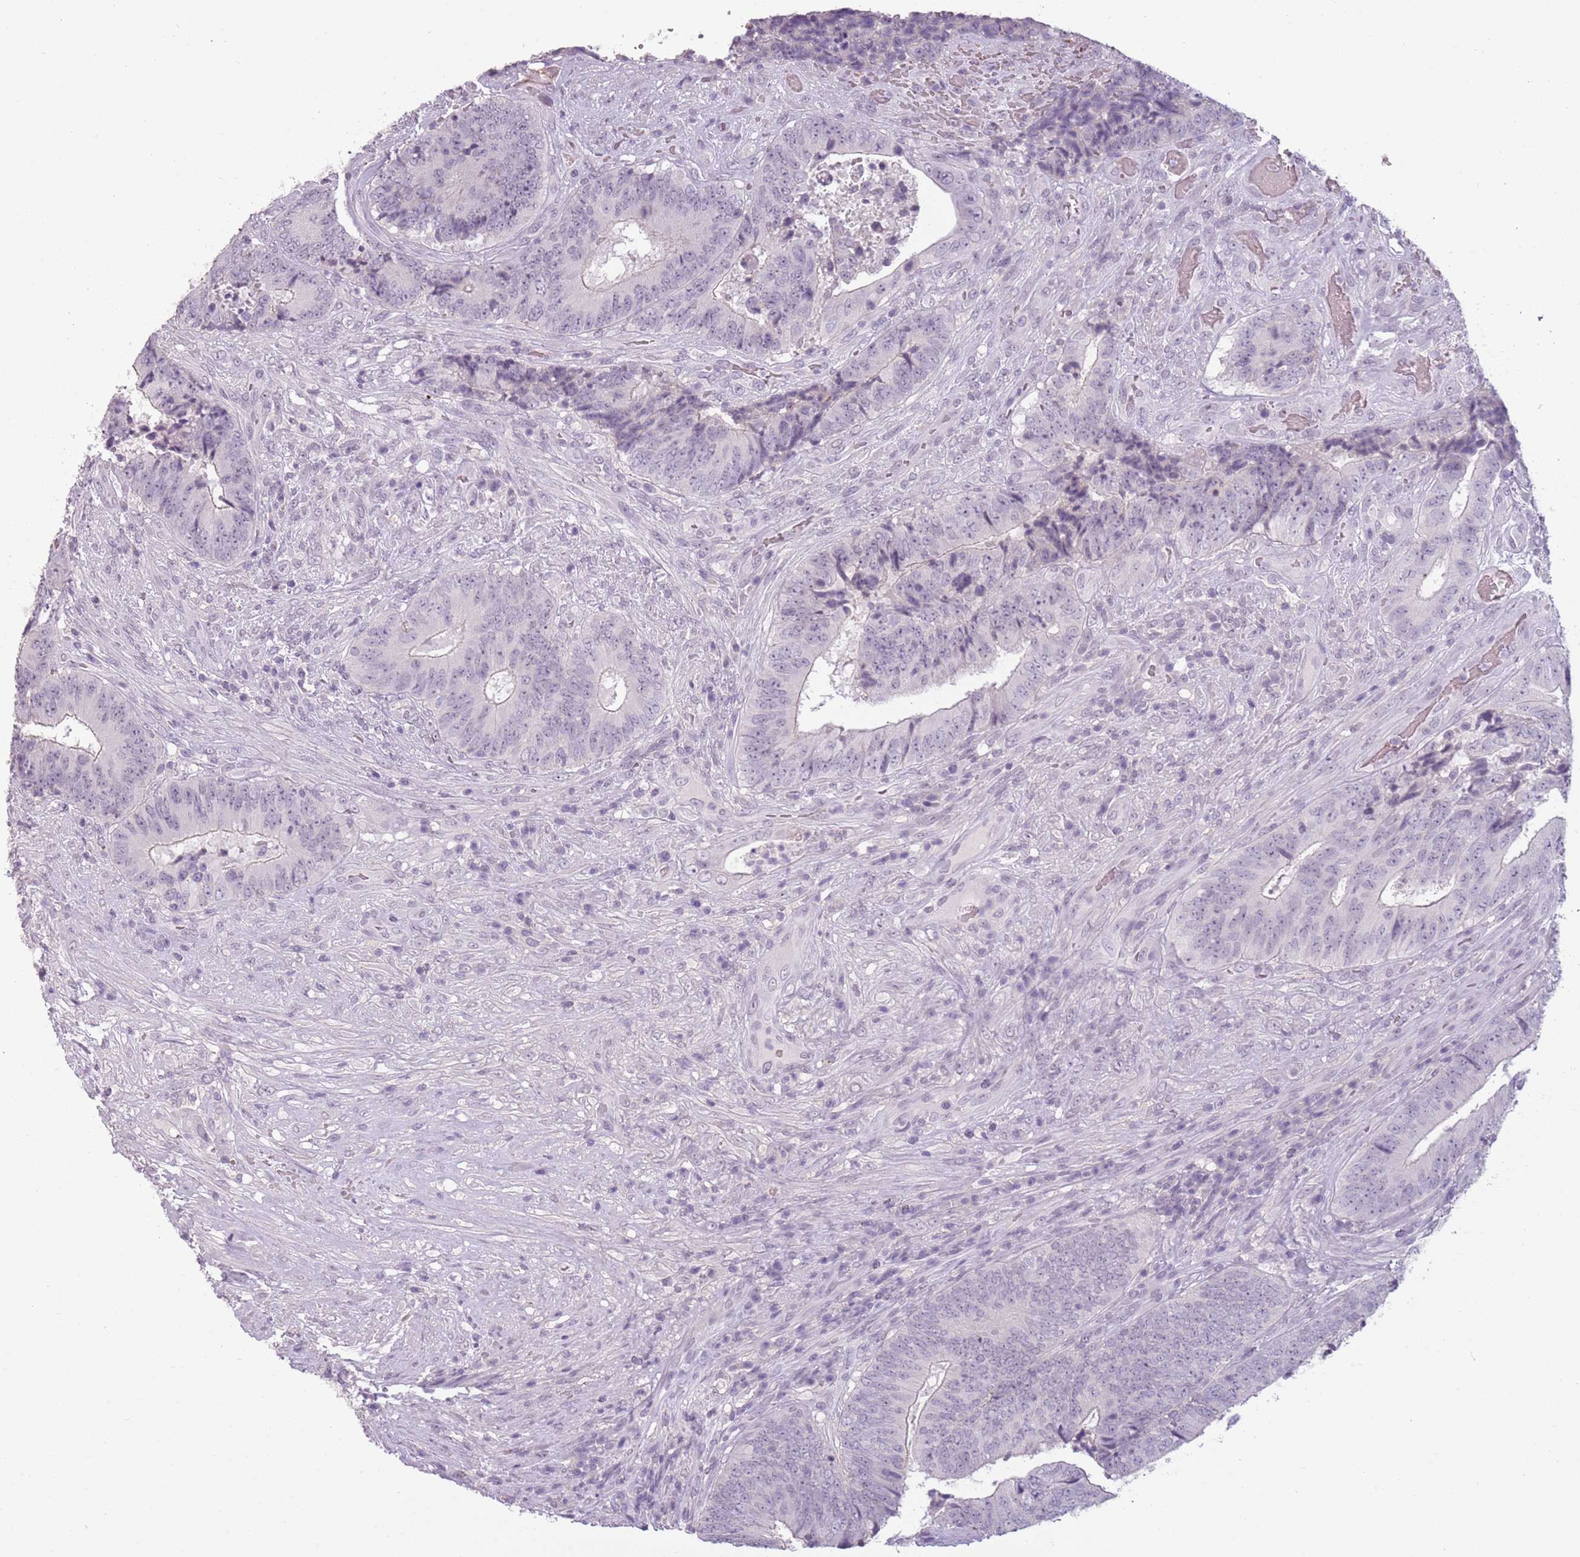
{"staining": {"intensity": "negative", "quantity": "none", "location": "none"}, "tissue": "colorectal cancer", "cell_type": "Tumor cells", "image_type": "cancer", "snomed": [{"axis": "morphology", "description": "Adenocarcinoma, NOS"}, {"axis": "topography", "description": "Rectum"}], "caption": "A histopathology image of adenocarcinoma (colorectal) stained for a protein shows no brown staining in tumor cells.", "gene": "PIEZO1", "patient": {"sex": "male", "age": 72}}